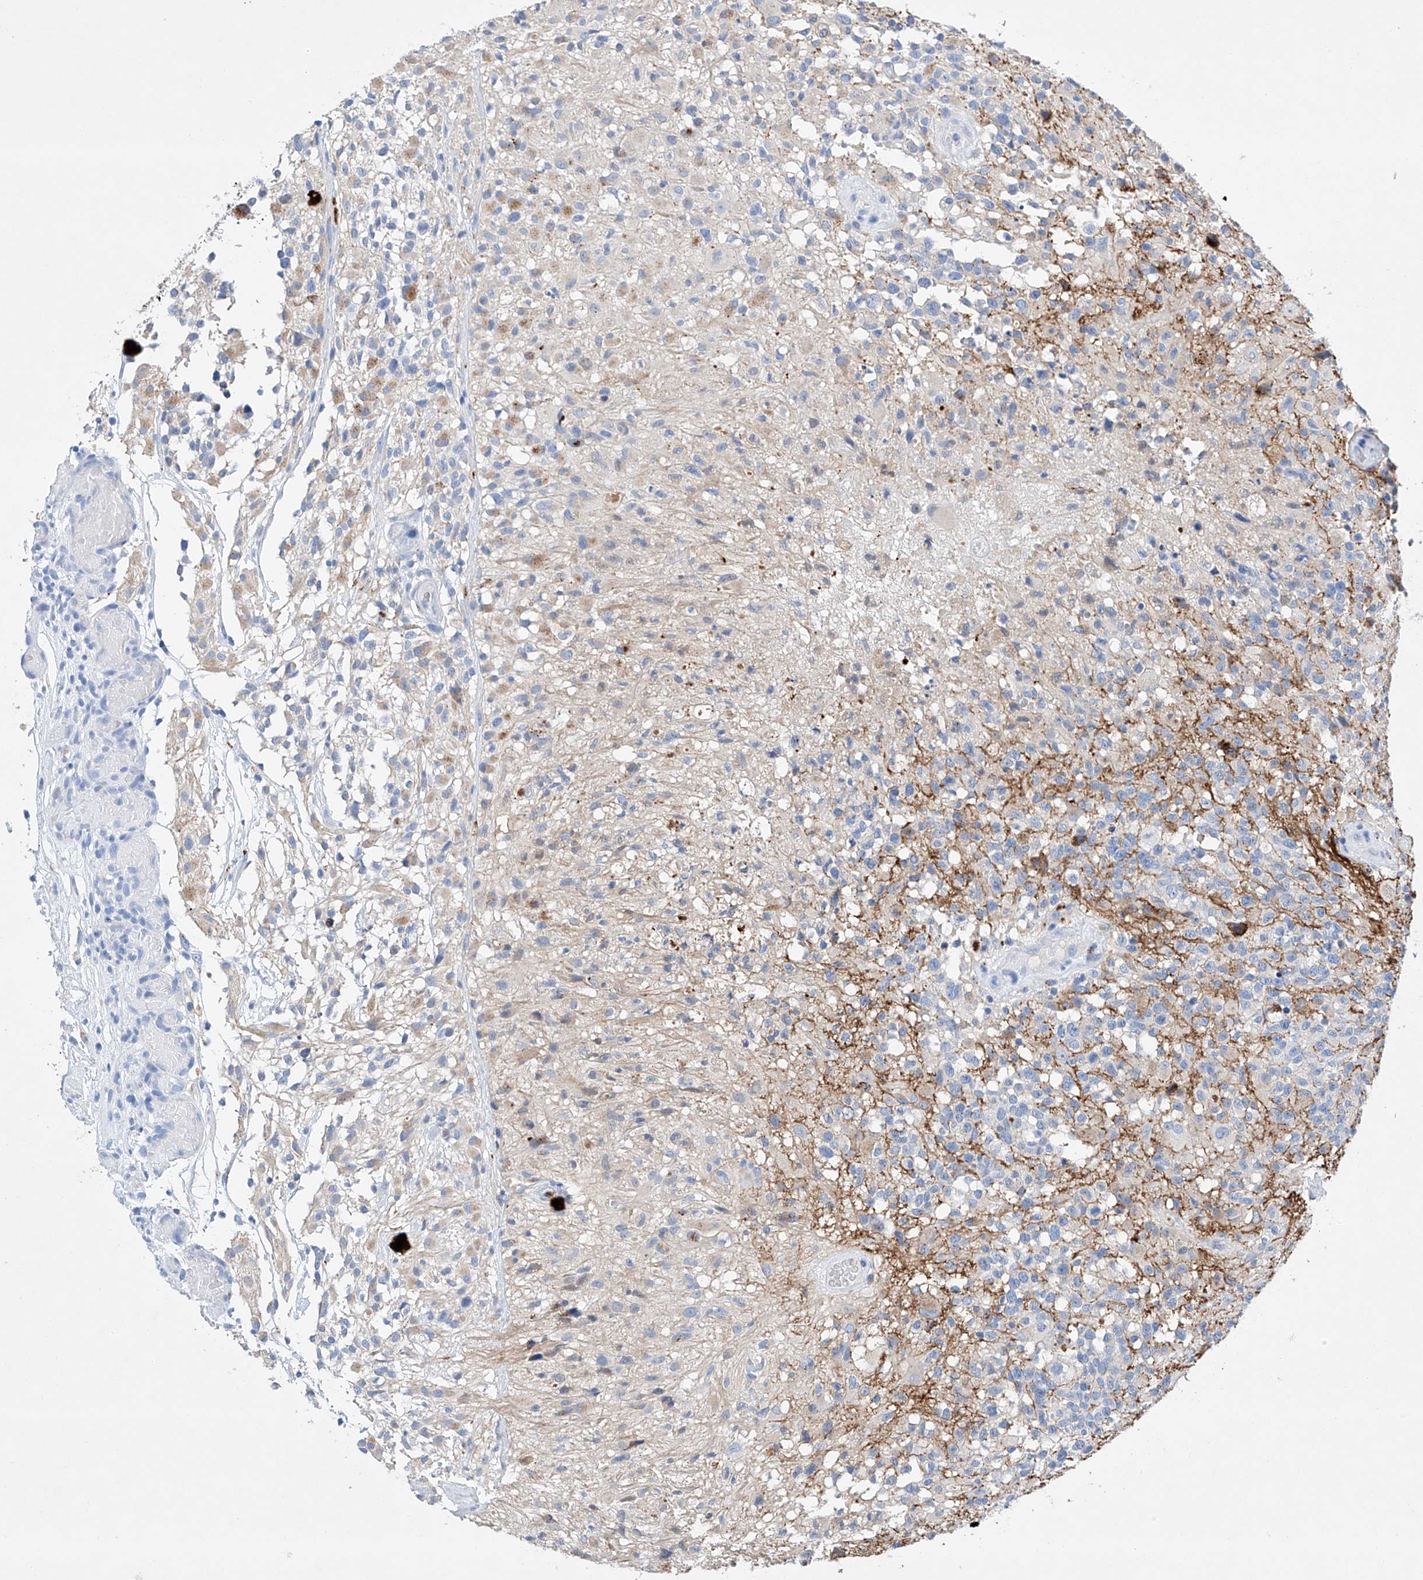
{"staining": {"intensity": "negative", "quantity": "none", "location": "none"}, "tissue": "glioma", "cell_type": "Tumor cells", "image_type": "cancer", "snomed": [{"axis": "morphology", "description": "Glioma, malignant, High grade"}, {"axis": "morphology", "description": "Glioblastoma, NOS"}, {"axis": "topography", "description": "Brain"}], "caption": "Image shows no protein positivity in tumor cells of glioma tissue. (Stains: DAB (3,3'-diaminobenzidine) immunohistochemistry with hematoxylin counter stain, Microscopy: brightfield microscopy at high magnification).", "gene": "LURAP1", "patient": {"sex": "male", "age": 60}}